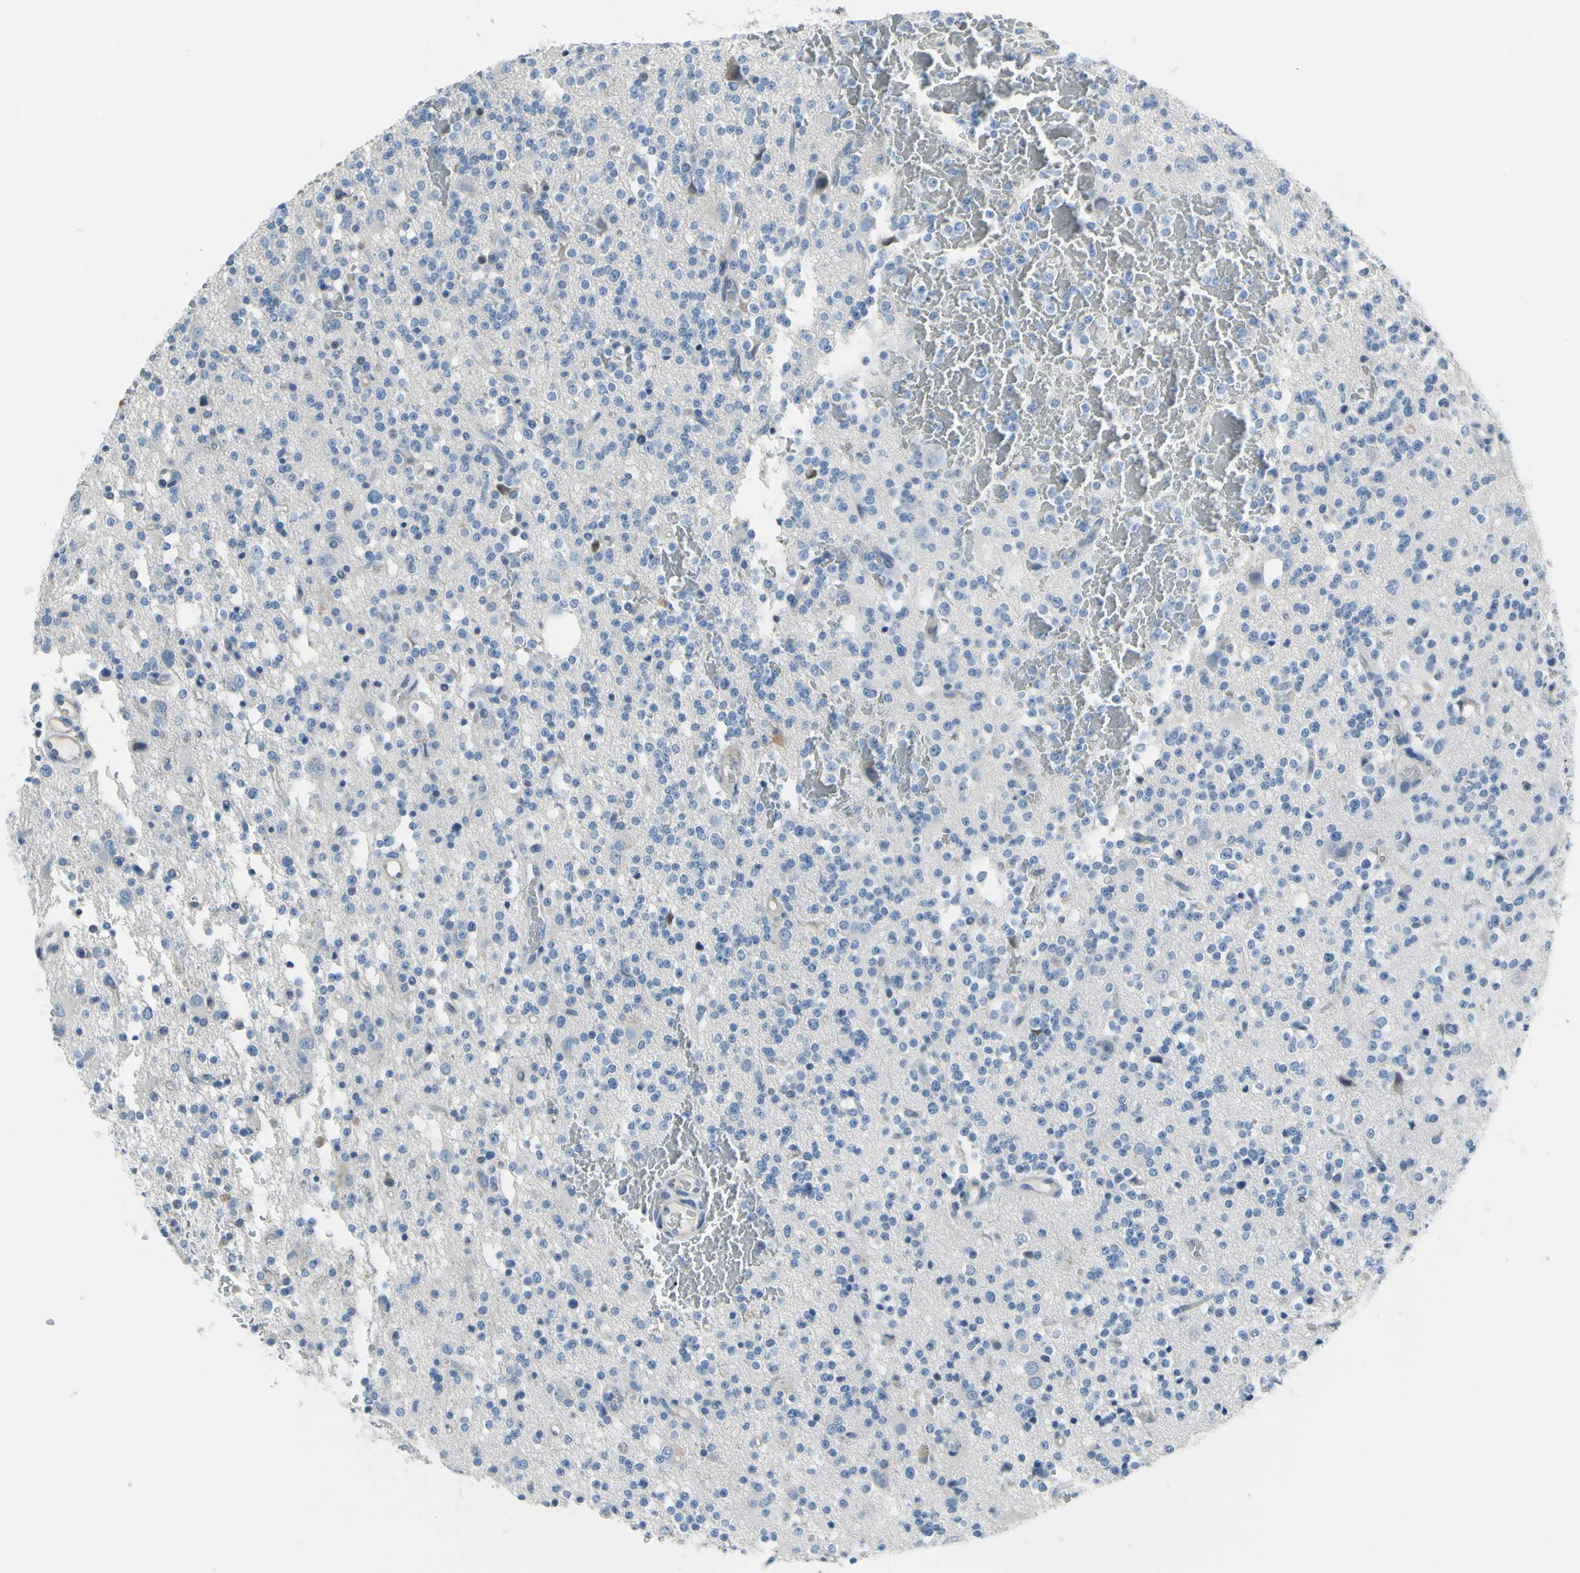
{"staining": {"intensity": "negative", "quantity": "none", "location": "none"}, "tissue": "glioma", "cell_type": "Tumor cells", "image_type": "cancer", "snomed": [{"axis": "morphology", "description": "Glioma, malignant, High grade"}, {"axis": "topography", "description": "Brain"}], "caption": "A high-resolution micrograph shows immunohistochemistry (IHC) staining of glioma, which demonstrates no significant positivity in tumor cells.", "gene": "MUC5B", "patient": {"sex": "male", "age": 47}}